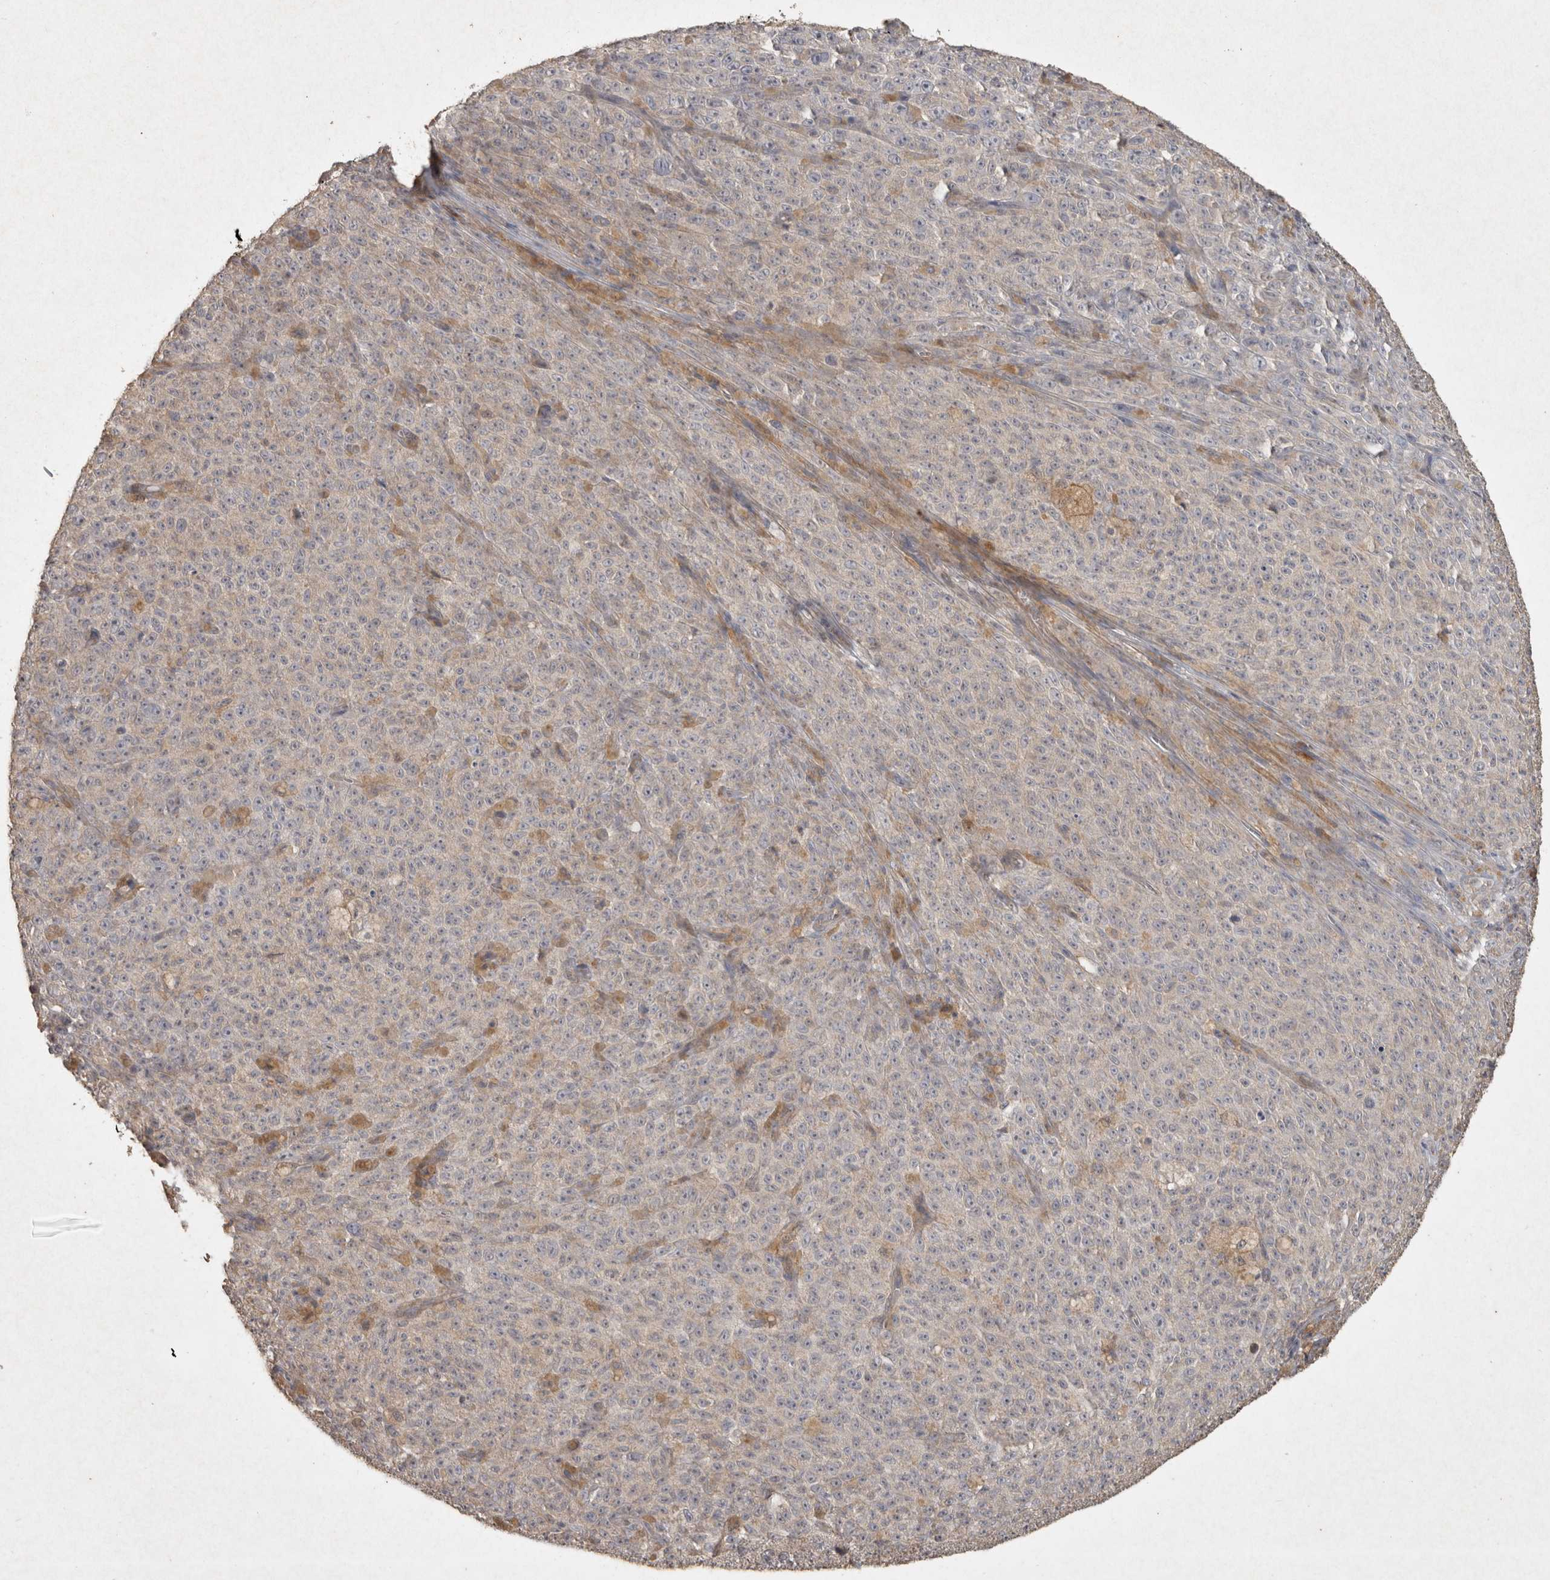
{"staining": {"intensity": "weak", "quantity": "<25%", "location": "cytoplasmic/membranous"}, "tissue": "melanoma", "cell_type": "Tumor cells", "image_type": "cancer", "snomed": [{"axis": "morphology", "description": "Malignant melanoma, NOS"}, {"axis": "topography", "description": "Skin"}], "caption": "DAB immunohistochemical staining of malignant melanoma shows no significant positivity in tumor cells. (Brightfield microscopy of DAB (3,3'-diaminobenzidine) IHC at high magnification).", "gene": "OSTN", "patient": {"sex": "female", "age": 82}}